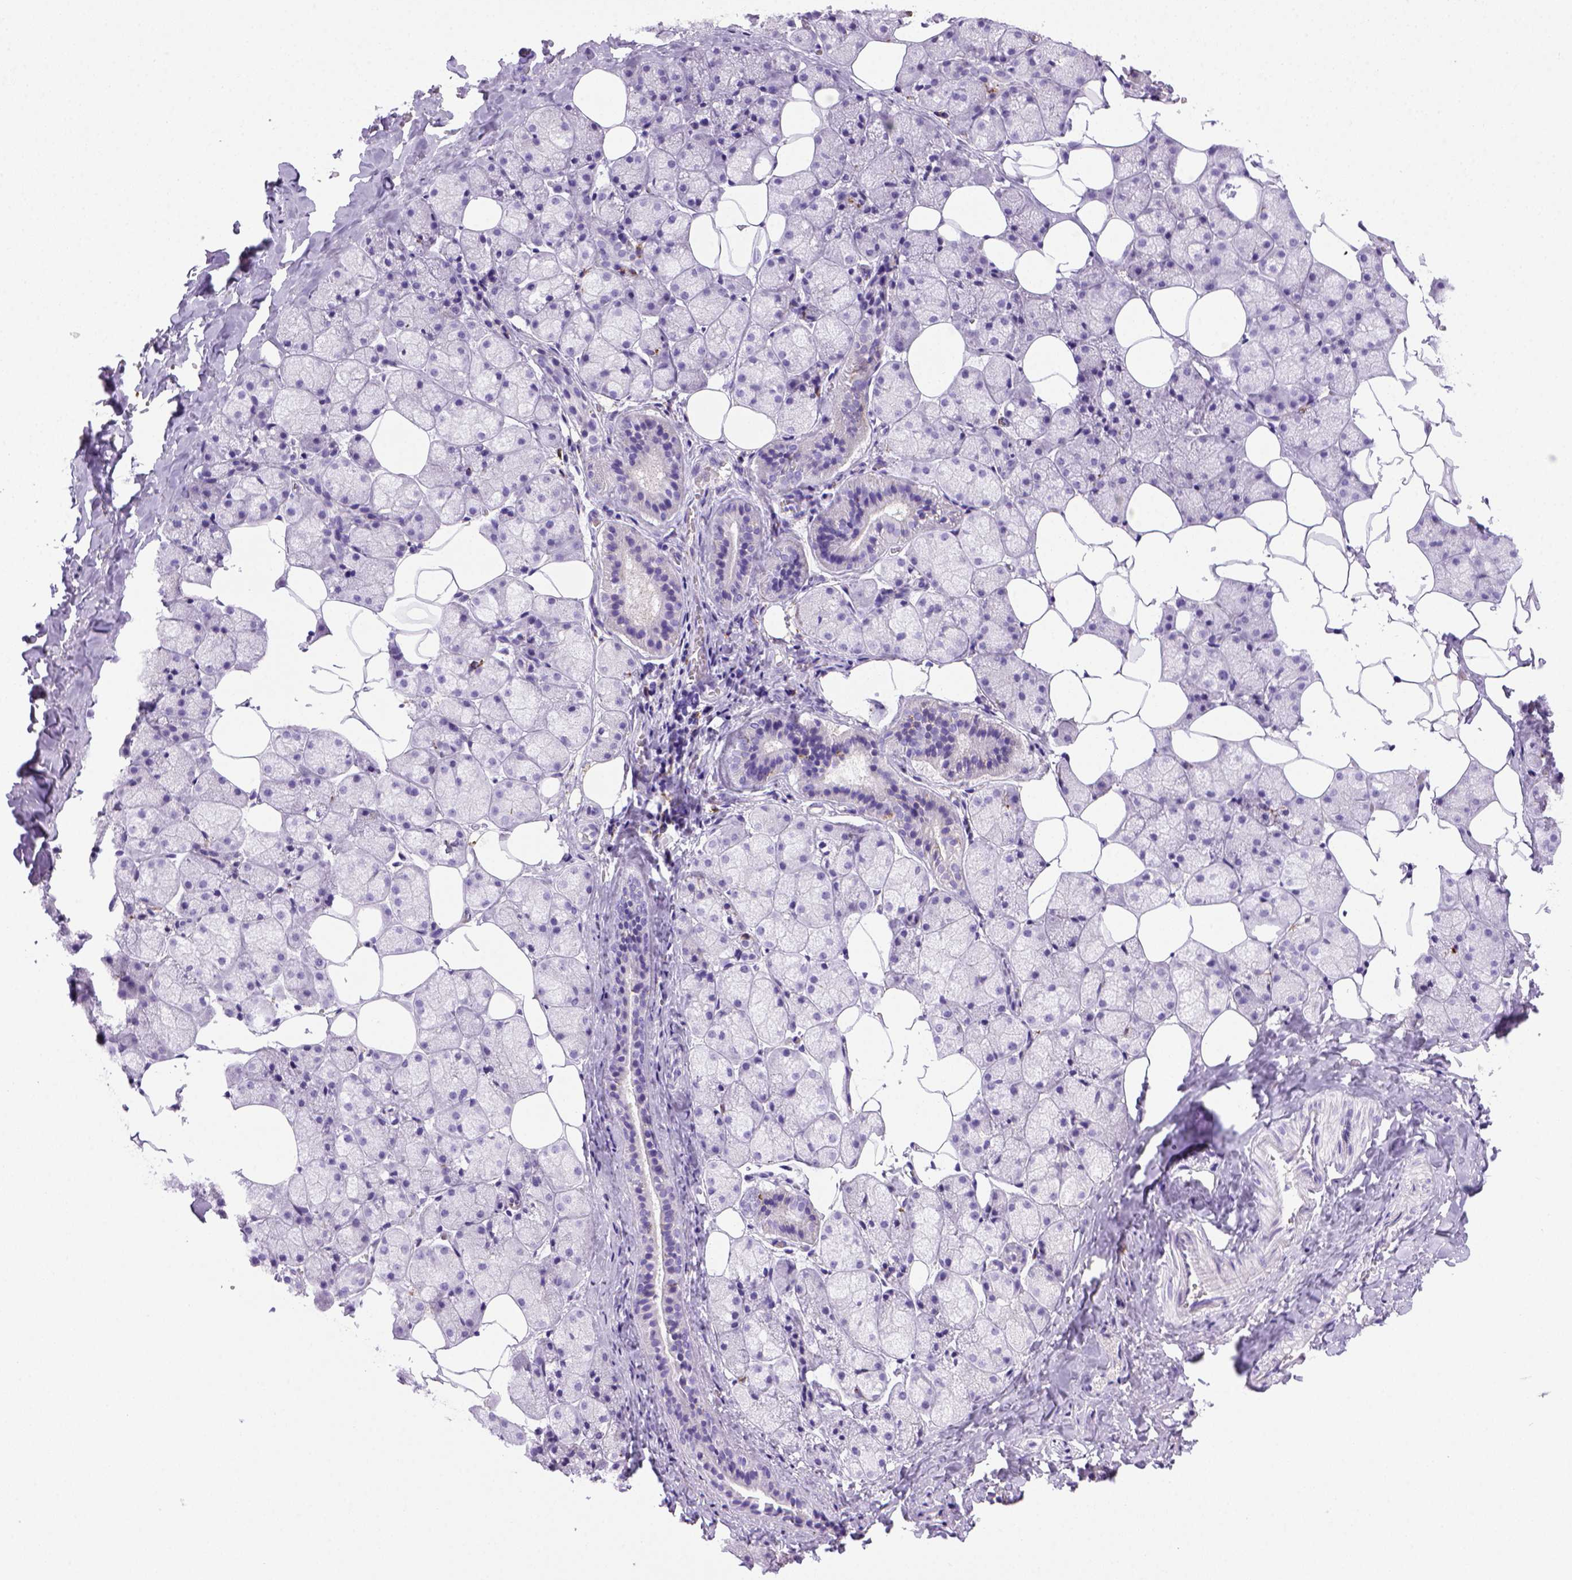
{"staining": {"intensity": "negative", "quantity": "none", "location": "none"}, "tissue": "salivary gland", "cell_type": "Glandular cells", "image_type": "normal", "snomed": [{"axis": "morphology", "description": "Normal tissue, NOS"}, {"axis": "topography", "description": "Salivary gland"}], "caption": "Glandular cells show no significant expression in benign salivary gland. (Stains: DAB immunohistochemistry (IHC) with hematoxylin counter stain, Microscopy: brightfield microscopy at high magnification).", "gene": "CD68", "patient": {"sex": "male", "age": 38}}